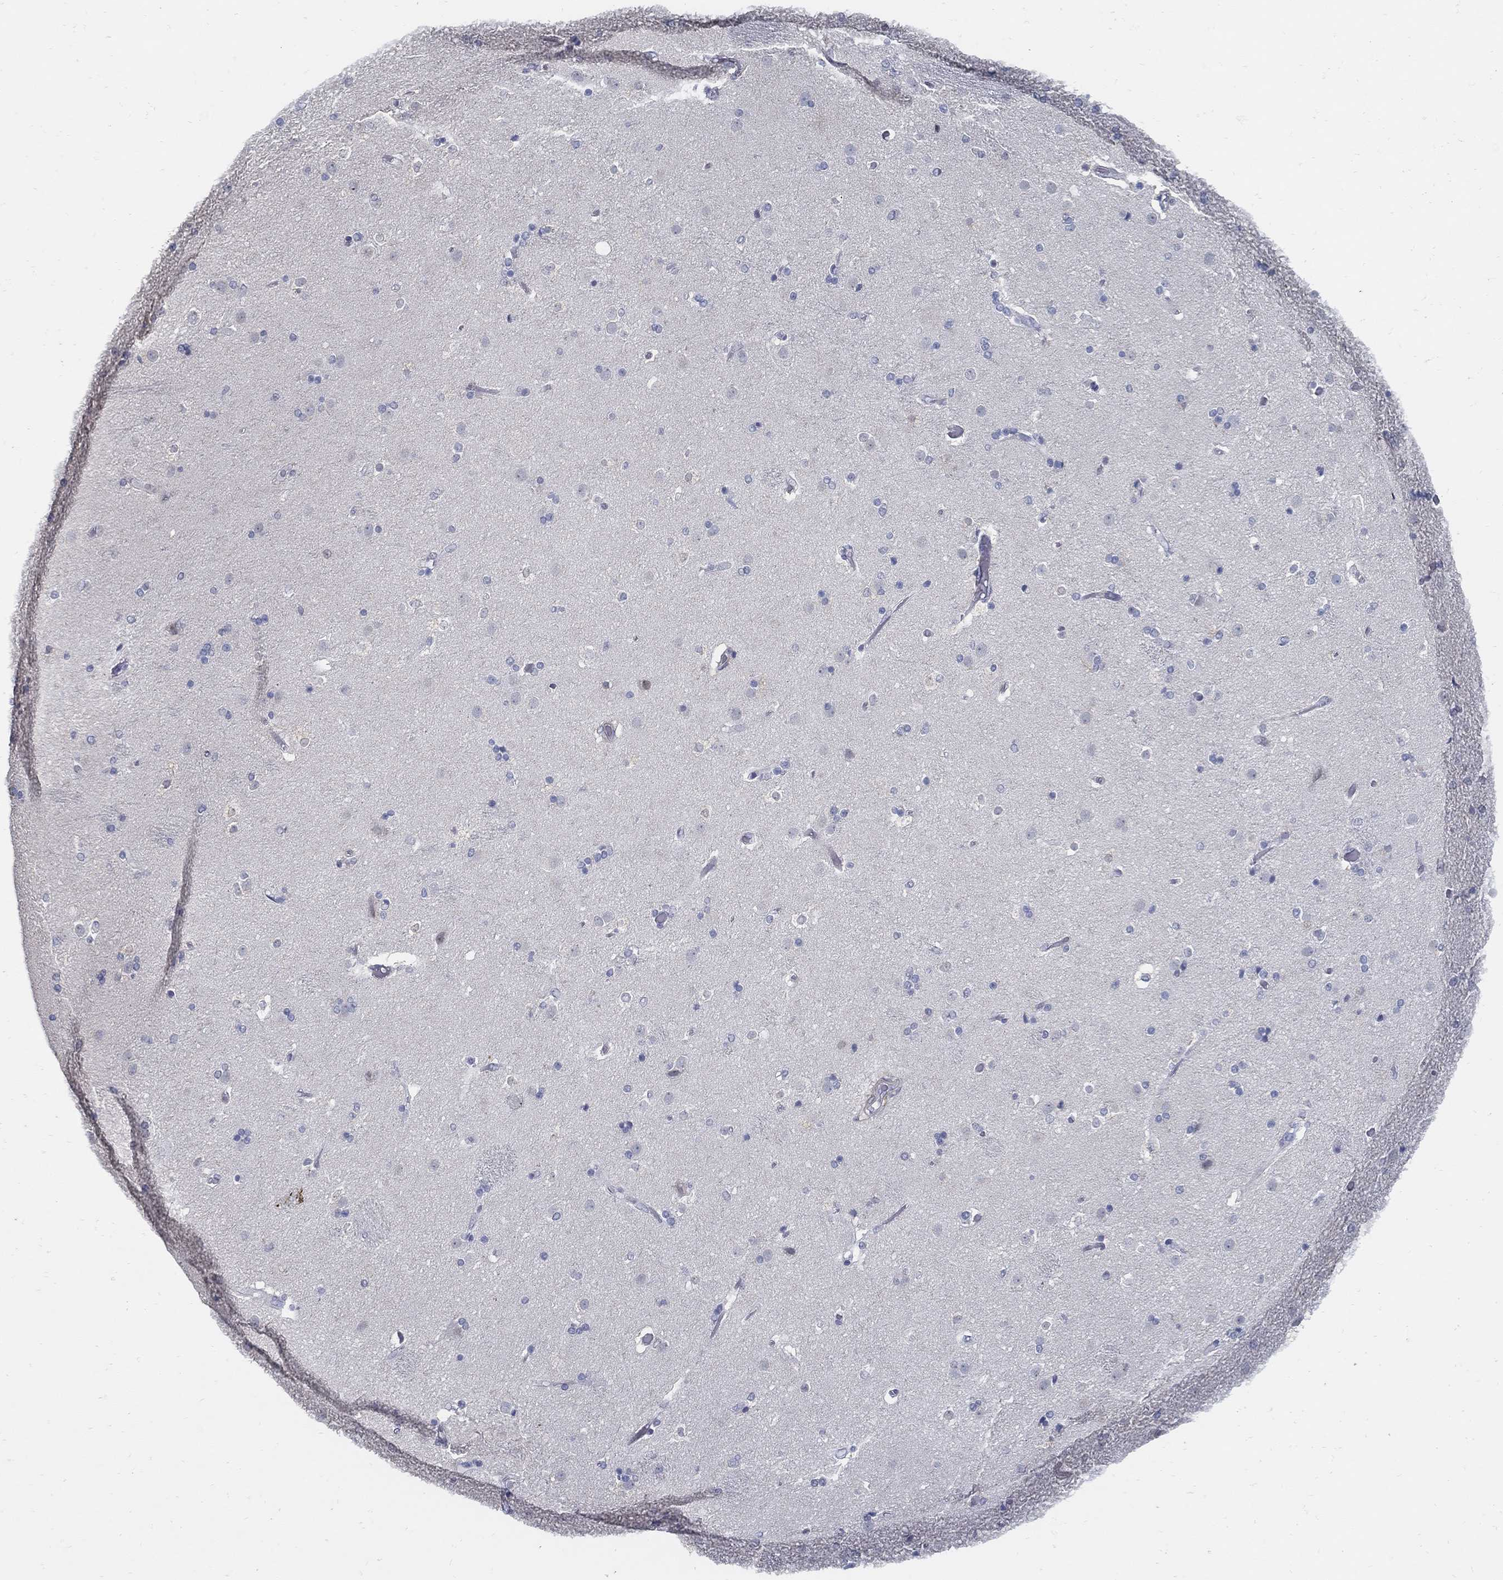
{"staining": {"intensity": "negative", "quantity": "none", "location": "none"}, "tissue": "caudate", "cell_type": "Glial cells", "image_type": "normal", "snomed": [{"axis": "morphology", "description": "Normal tissue, NOS"}, {"axis": "topography", "description": "Lateral ventricle wall"}], "caption": "Image shows no significant protein expression in glial cells of benign caudate. Nuclei are stained in blue.", "gene": "USP29", "patient": {"sex": "male", "age": 54}}